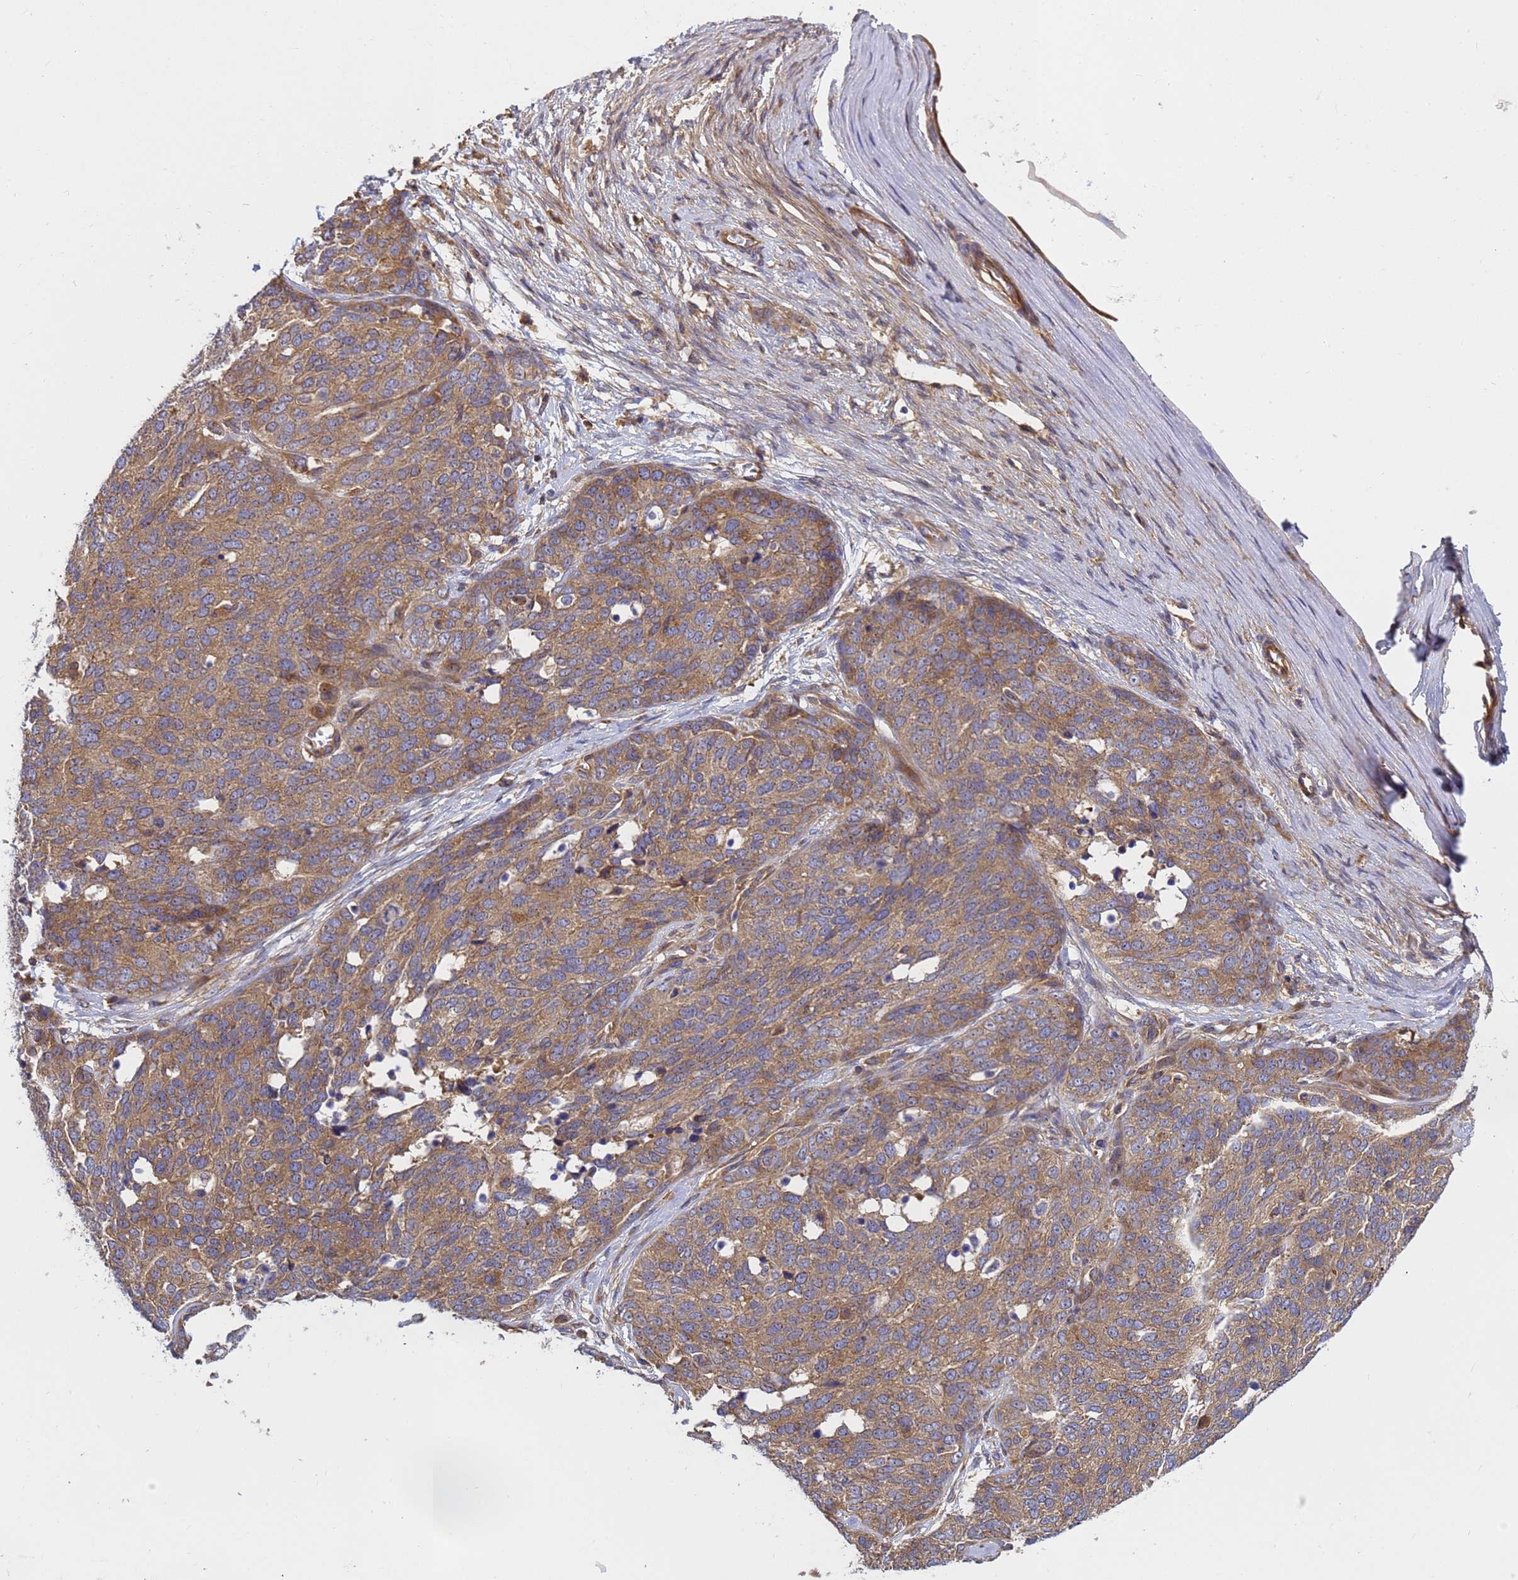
{"staining": {"intensity": "moderate", "quantity": ">75%", "location": "cytoplasmic/membranous"}, "tissue": "ovarian cancer", "cell_type": "Tumor cells", "image_type": "cancer", "snomed": [{"axis": "morphology", "description": "Cystadenocarcinoma, serous, NOS"}, {"axis": "topography", "description": "Ovary"}], "caption": "The image reveals a brown stain indicating the presence of a protein in the cytoplasmic/membranous of tumor cells in ovarian cancer (serous cystadenocarcinoma).", "gene": "BECN1", "patient": {"sex": "female", "age": 44}}